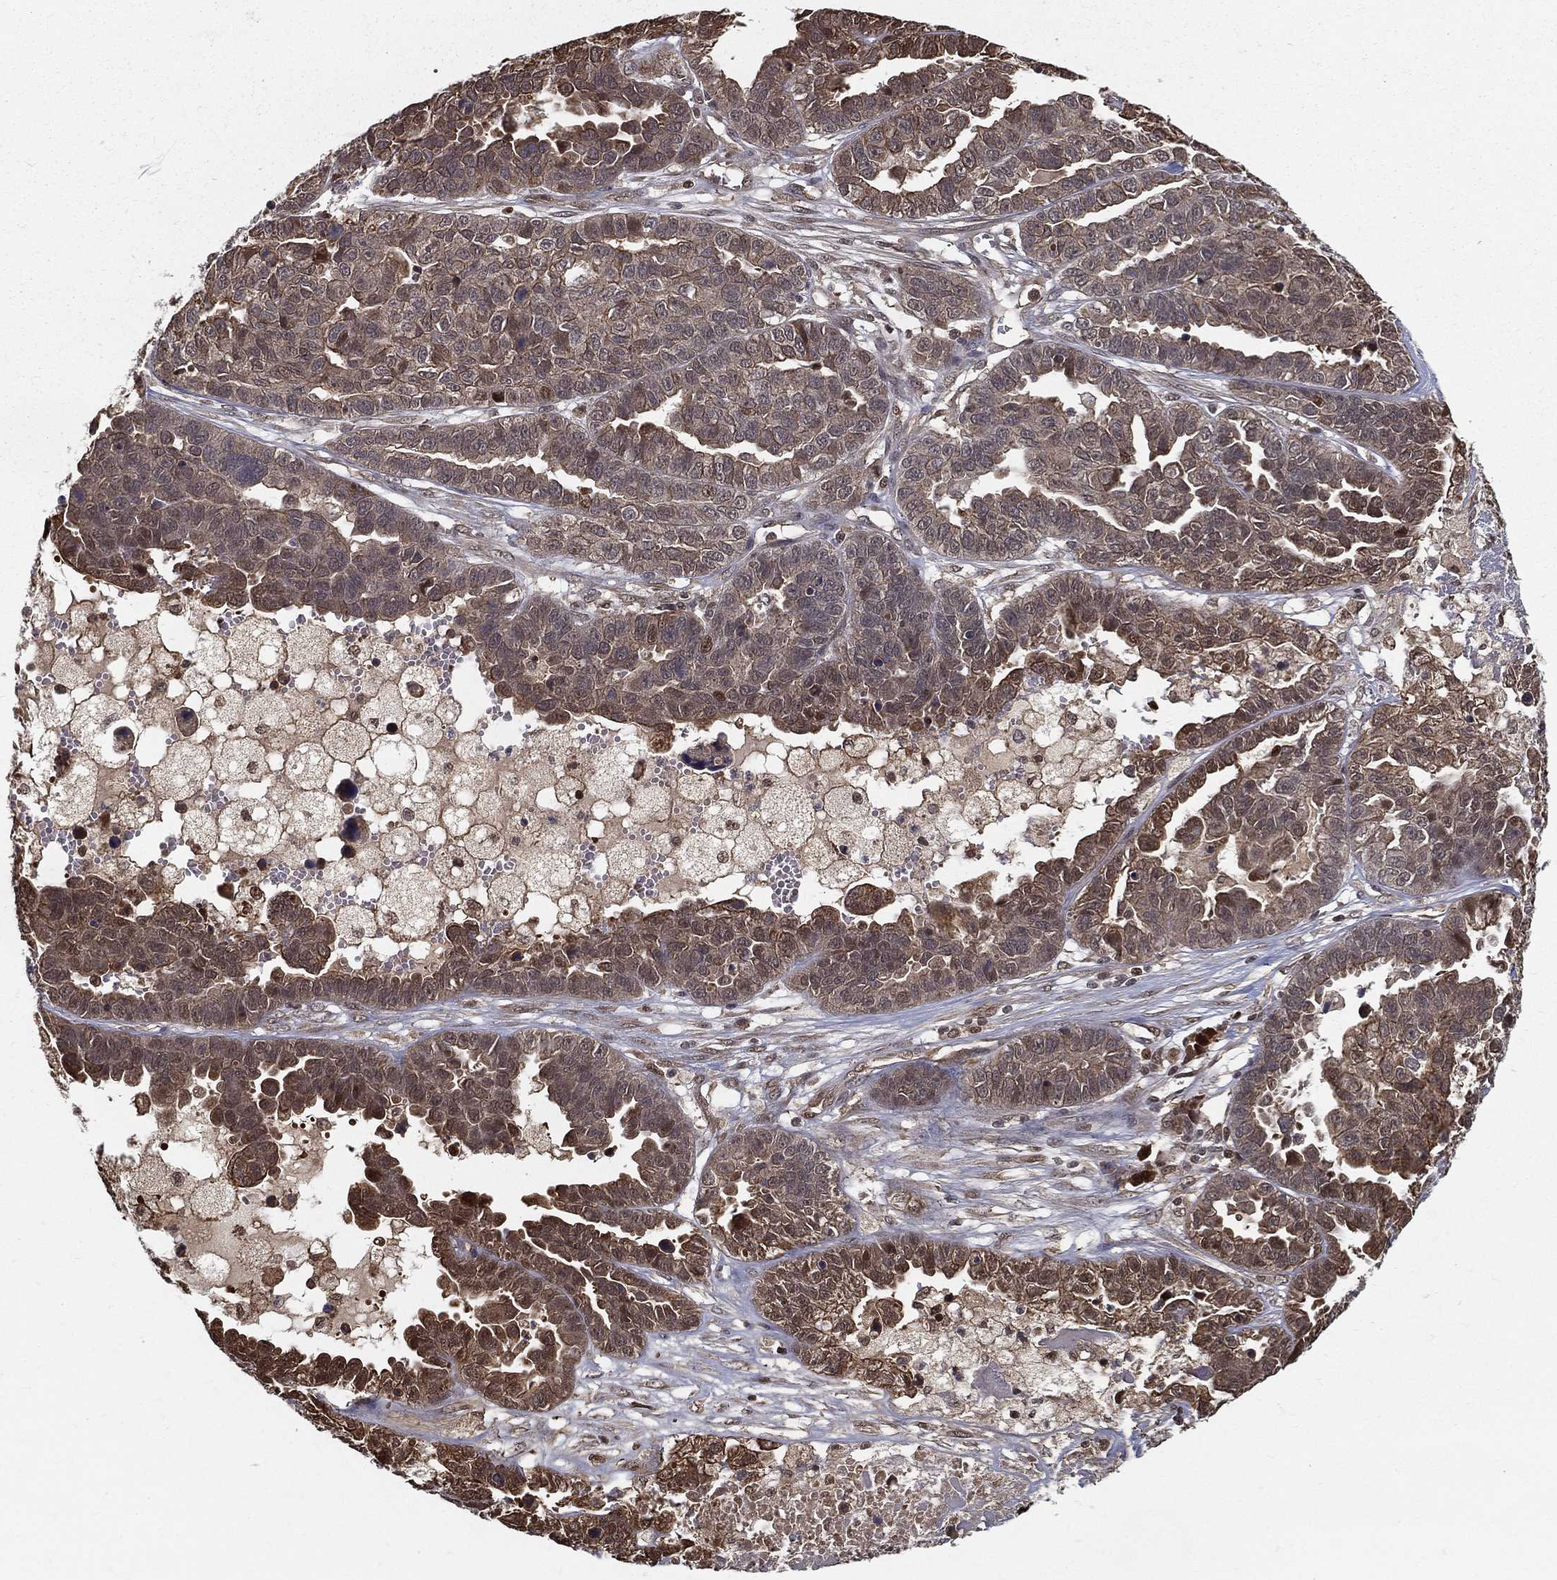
{"staining": {"intensity": "moderate", "quantity": "25%-75%", "location": "cytoplasmic/membranous"}, "tissue": "ovarian cancer", "cell_type": "Tumor cells", "image_type": "cancer", "snomed": [{"axis": "morphology", "description": "Cystadenocarcinoma, serous, NOS"}, {"axis": "topography", "description": "Ovary"}], "caption": "Tumor cells show medium levels of moderate cytoplasmic/membranous positivity in approximately 25%-75% of cells in human ovarian cancer.", "gene": "SLC6A6", "patient": {"sex": "female", "age": 87}}